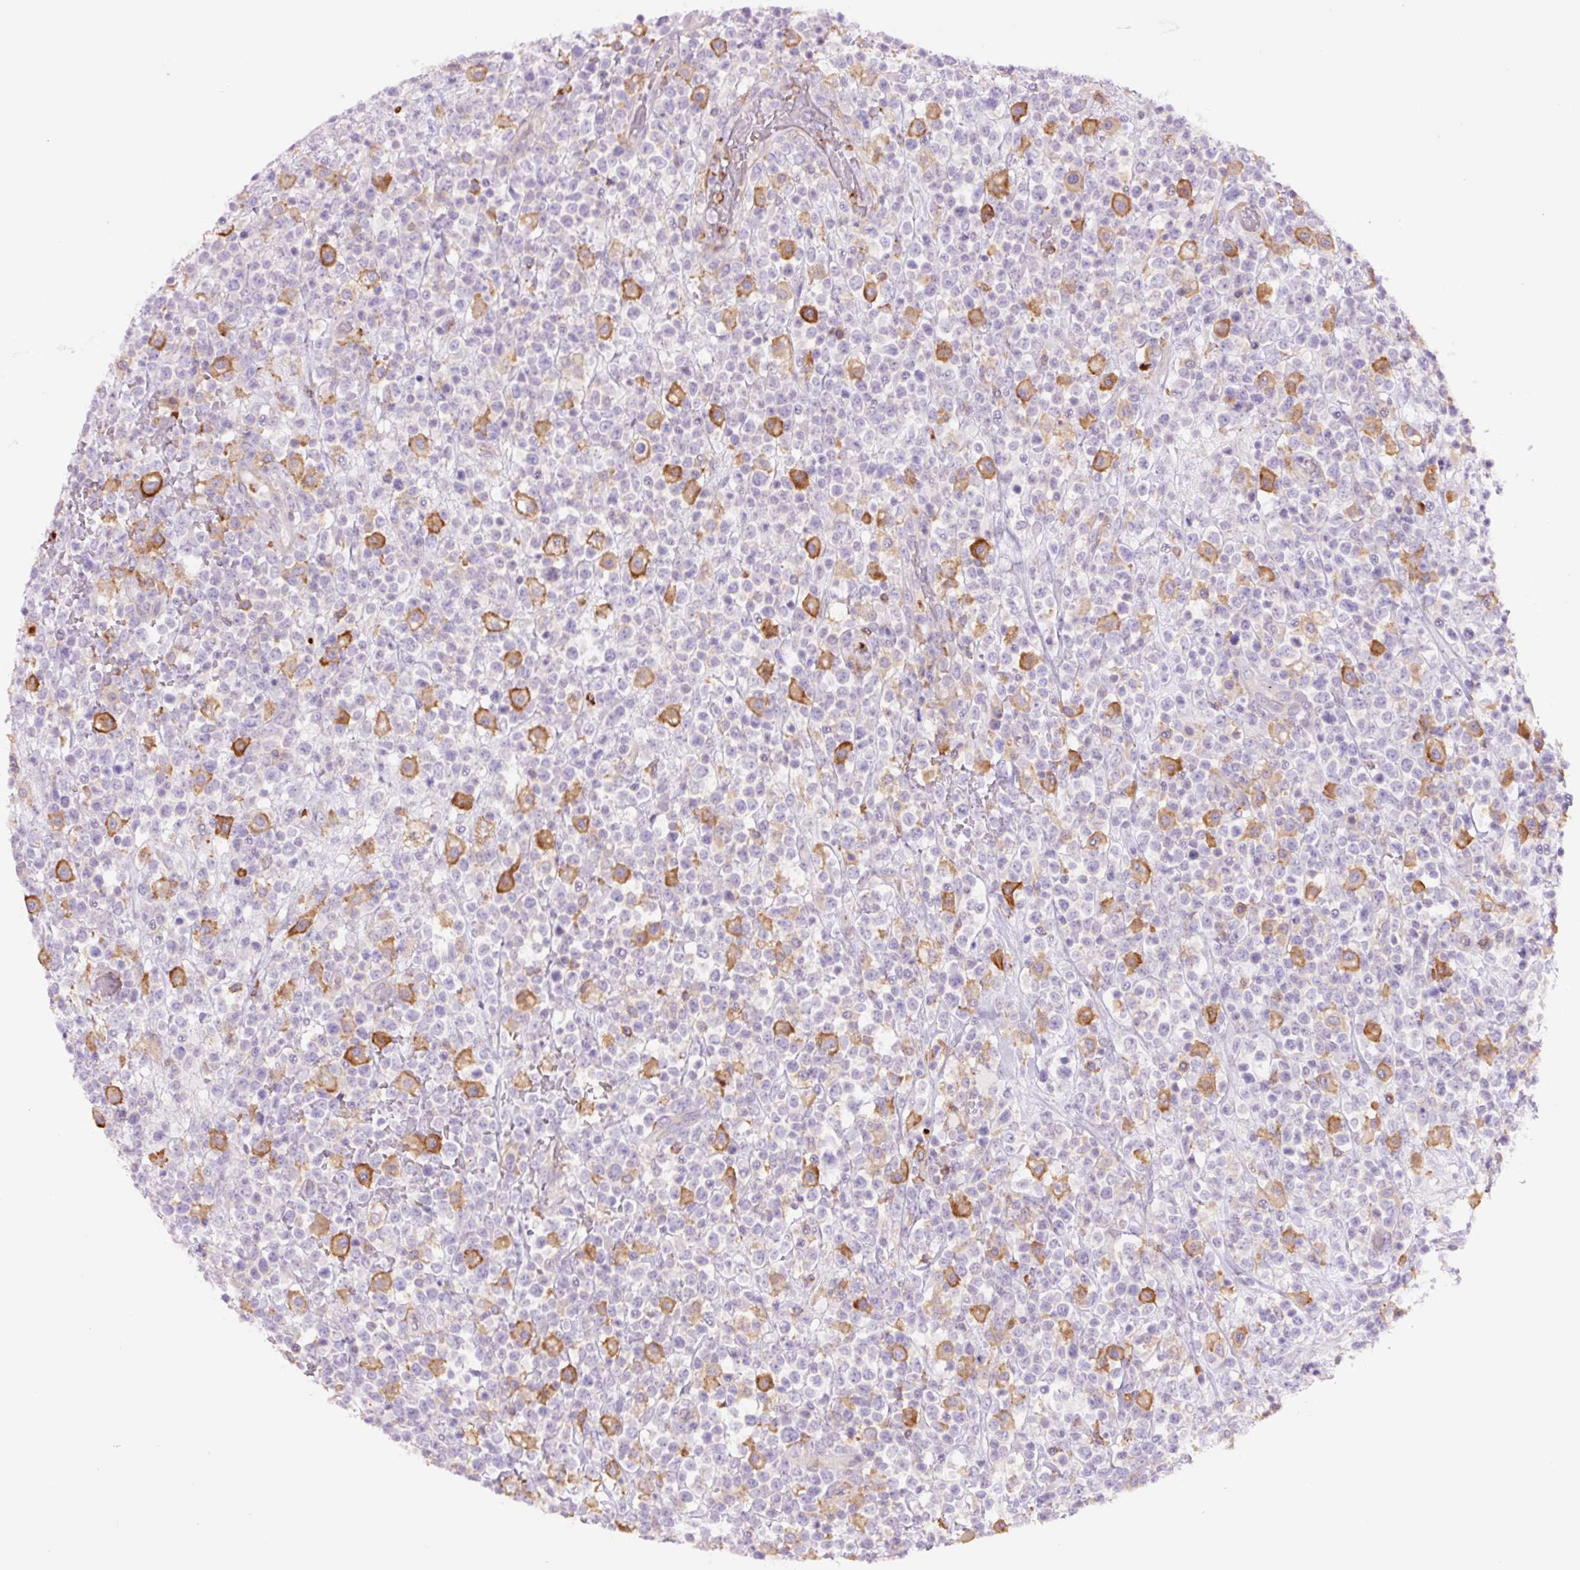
{"staining": {"intensity": "negative", "quantity": "none", "location": "none"}, "tissue": "lymphoma", "cell_type": "Tumor cells", "image_type": "cancer", "snomed": [{"axis": "morphology", "description": "Malignant lymphoma, non-Hodgkin's type, High grade"}, {"axis": "topography", "description": "Colon"}], "caption": "The photomicrograph displays no significant expression in tumor cells of malignant lymphoma, non-Hodgkin's type (high-grade).", "gene": "SH2D6", "patient": {"sex": "female", "age": 53}}